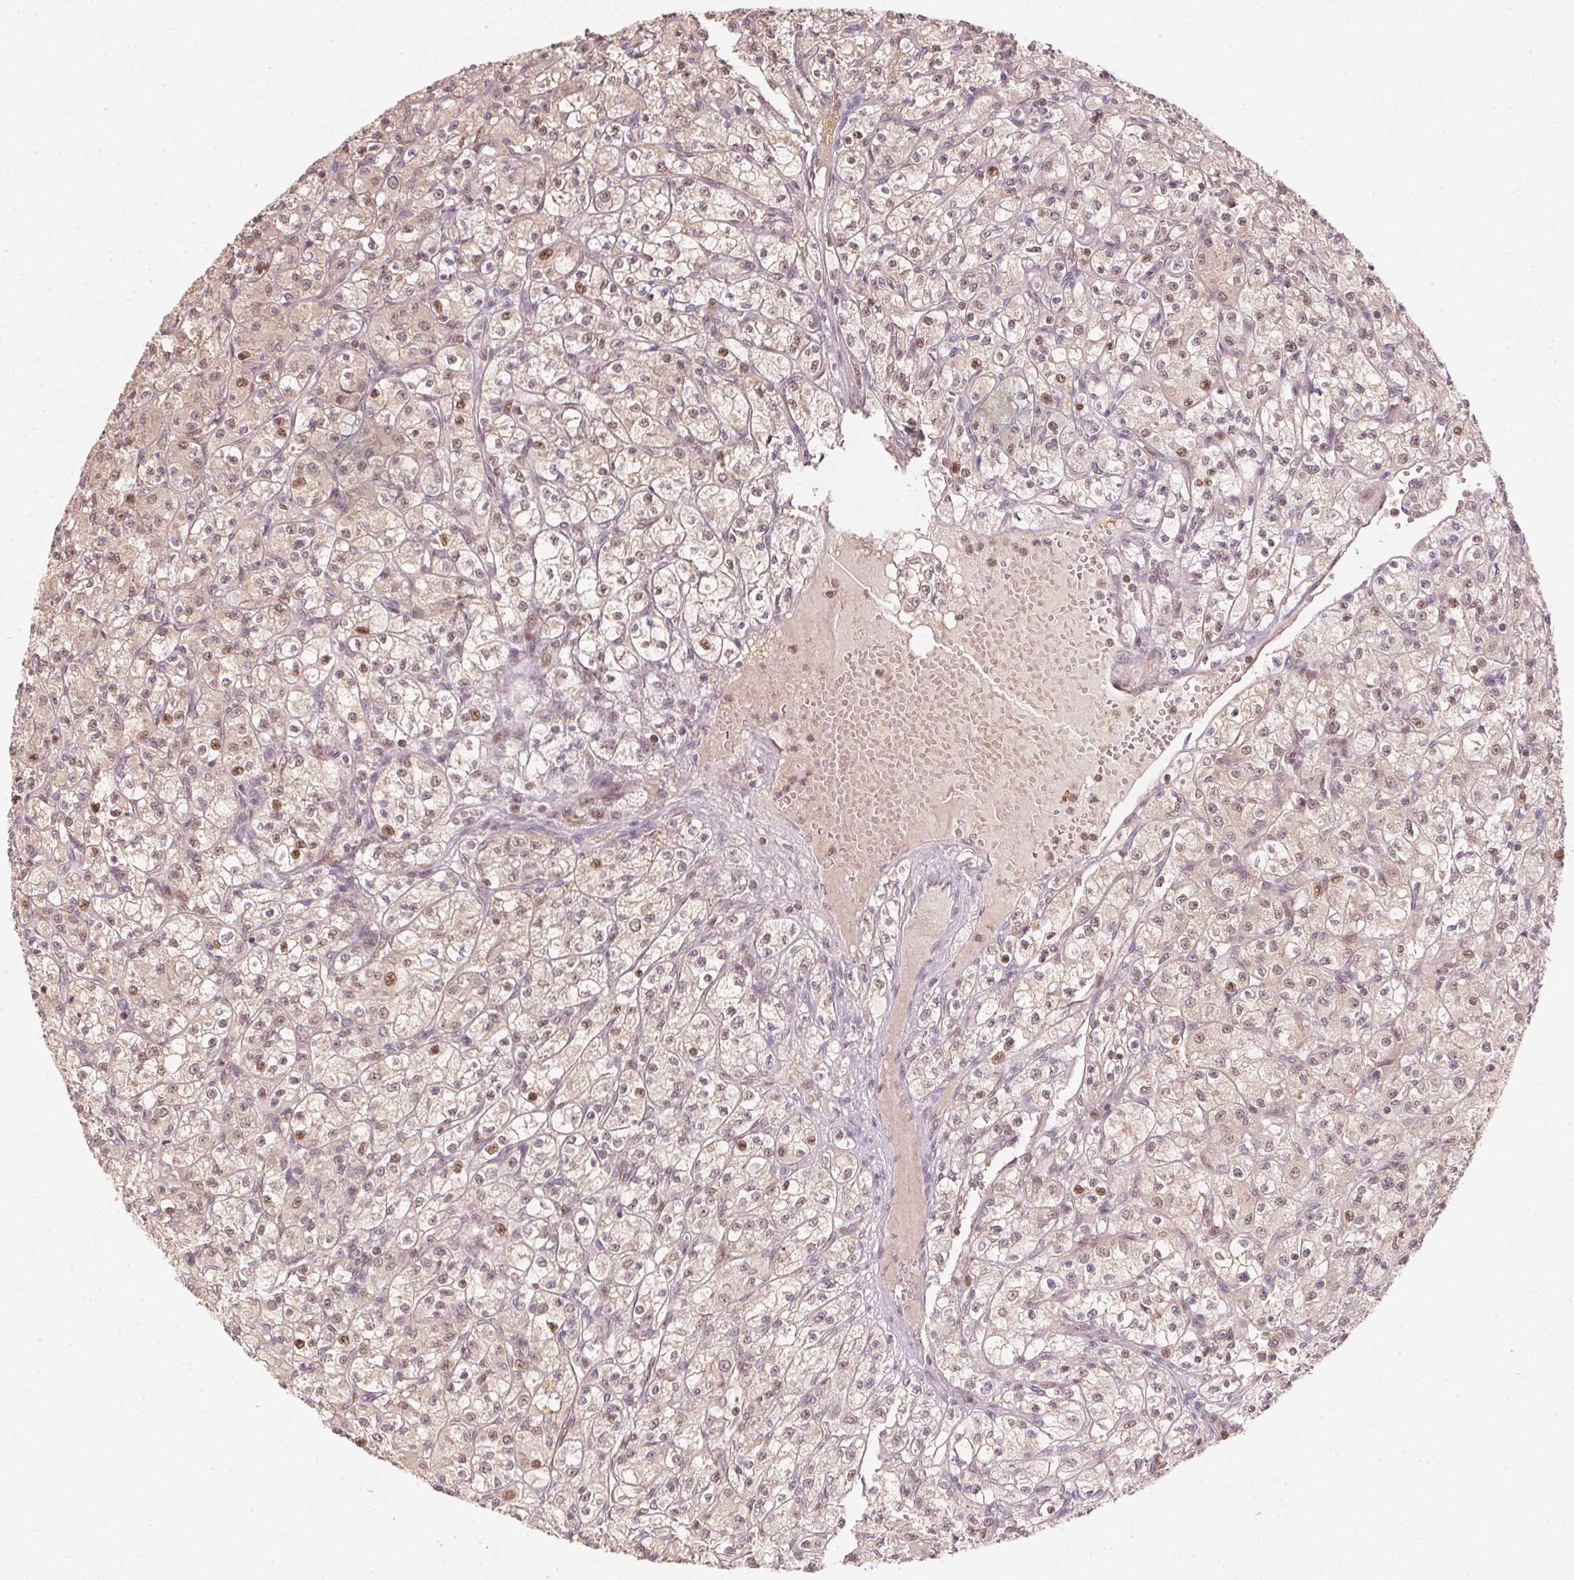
{"staining": {"intensity": "weak", "quantity": "25%-75%", "location": "cytoplasmic/membranous,nuclear"}, "tissue": "renal cancer", "cell_type": "Tumor cells", "image_type": "cancer", "snomed": [{"axis": "morphology", "description": "Adenocarcinoma, NOS"}, {"axis": "topography", "description": "Kidney"}], "caption": "Renal cancer (adenocarcinoma) stained with a brown dye displays weak cytoplasmic/membranous and nuclear positive staining in about 25%-75% of tumor cells.", "gene": "UBE2L3", "patient": {"sex": "female", "age": 70}}